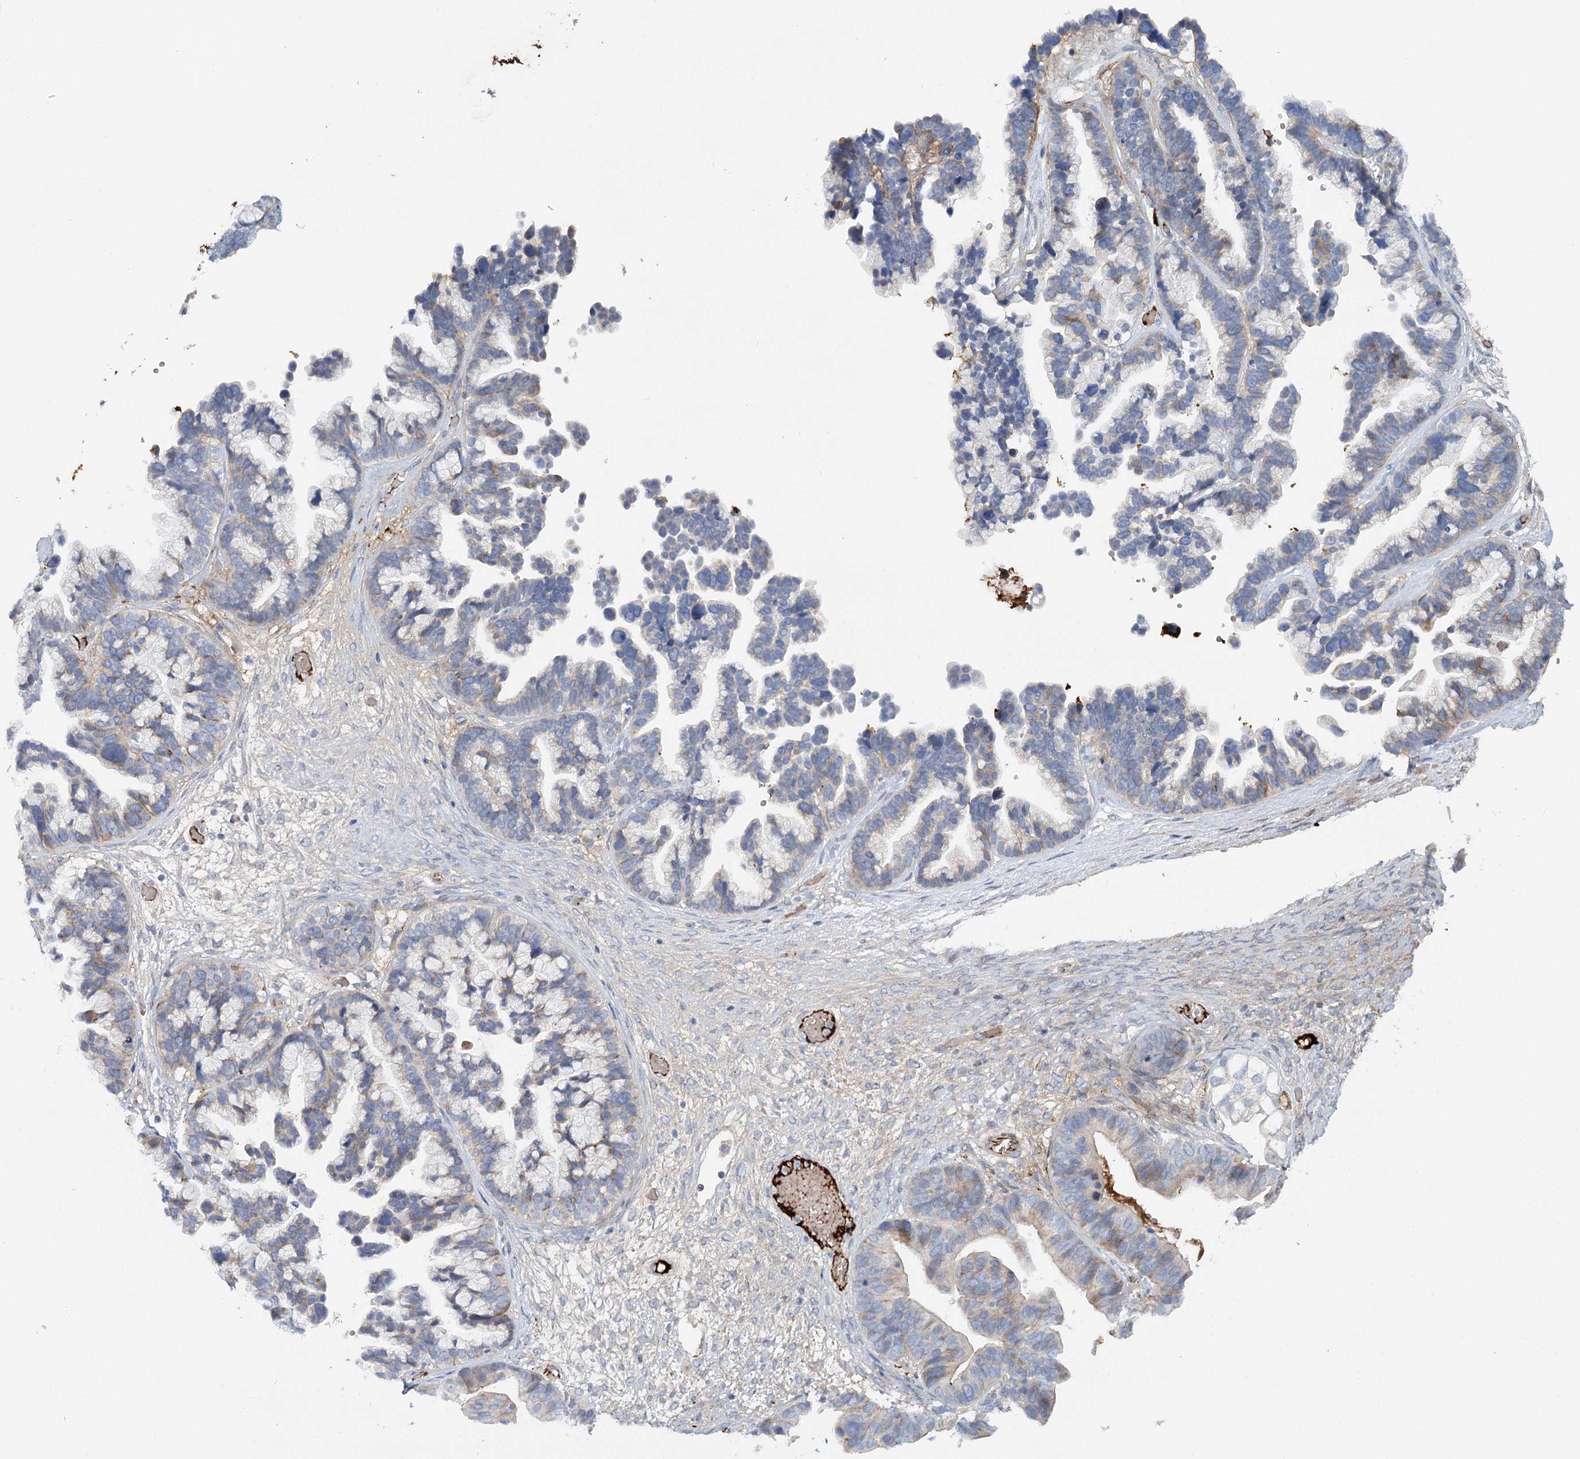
{"staining": {"intensity": "weak", "quantity": "<25%", "location": "cytoplasmic/membranous"}, "tissue": "ovarian cancer", "cell_type": "Tumor cells", "image_type": "cancer", "snomed": [{"axis": "morphology", "description": "Cystadenocarcinoma, serous, NOS"}, {"axis": "topography", "description": "Ovary"}], "caption": "An immunohistochemistry histopathology image of ovarian cancer (serous cystadenocarcinoma) is shown. There is no staining in tumor cells of ovarian cancer (serous cystadenocarcinoma). (DAB immunohistochemistry (IHC) visualized using brightfield microscopy, high magnification).", "gene": "ALKBH8", "patient": {"sex": "female", "age": 56}}